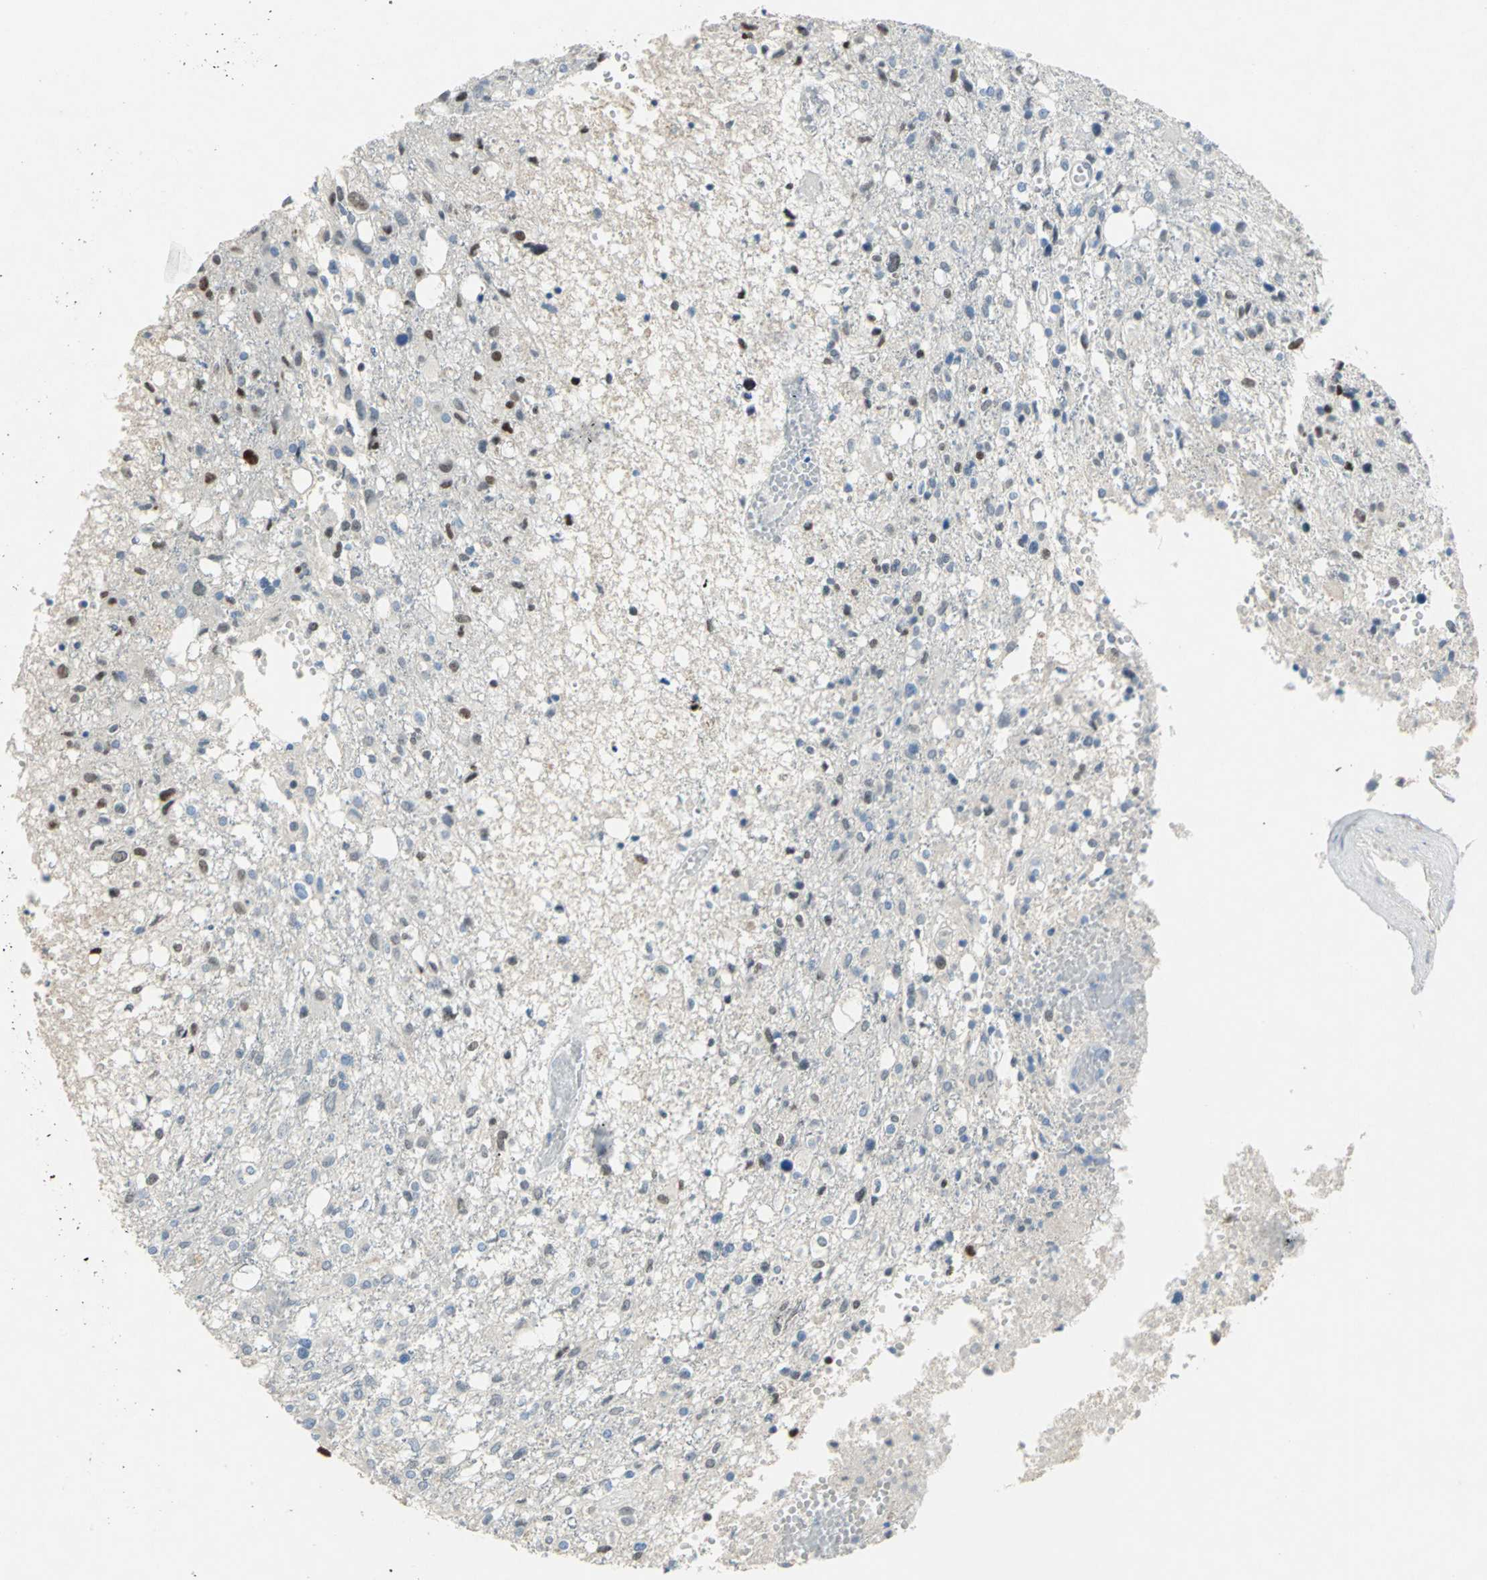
{"staining": {"intensity": "moderate", "quantity": "<25%", "location": "nuclear"}, "tissue": "glioma", "cell_type": "Tumor cells", "image_type": "cancer", "snomed": [{"axis": "morphology", "description": "Glioma, malignant, High grade"}, {"axis": "topography", "description": "Cerebral cortex"}], "caption": "Glioma tissue displays moderate nuclear expression in approximately <25% of tumor cells, visualized by immunohistochemistry.", "gene": "NAB2", "patient": {"sex": "male", "age": 76}}